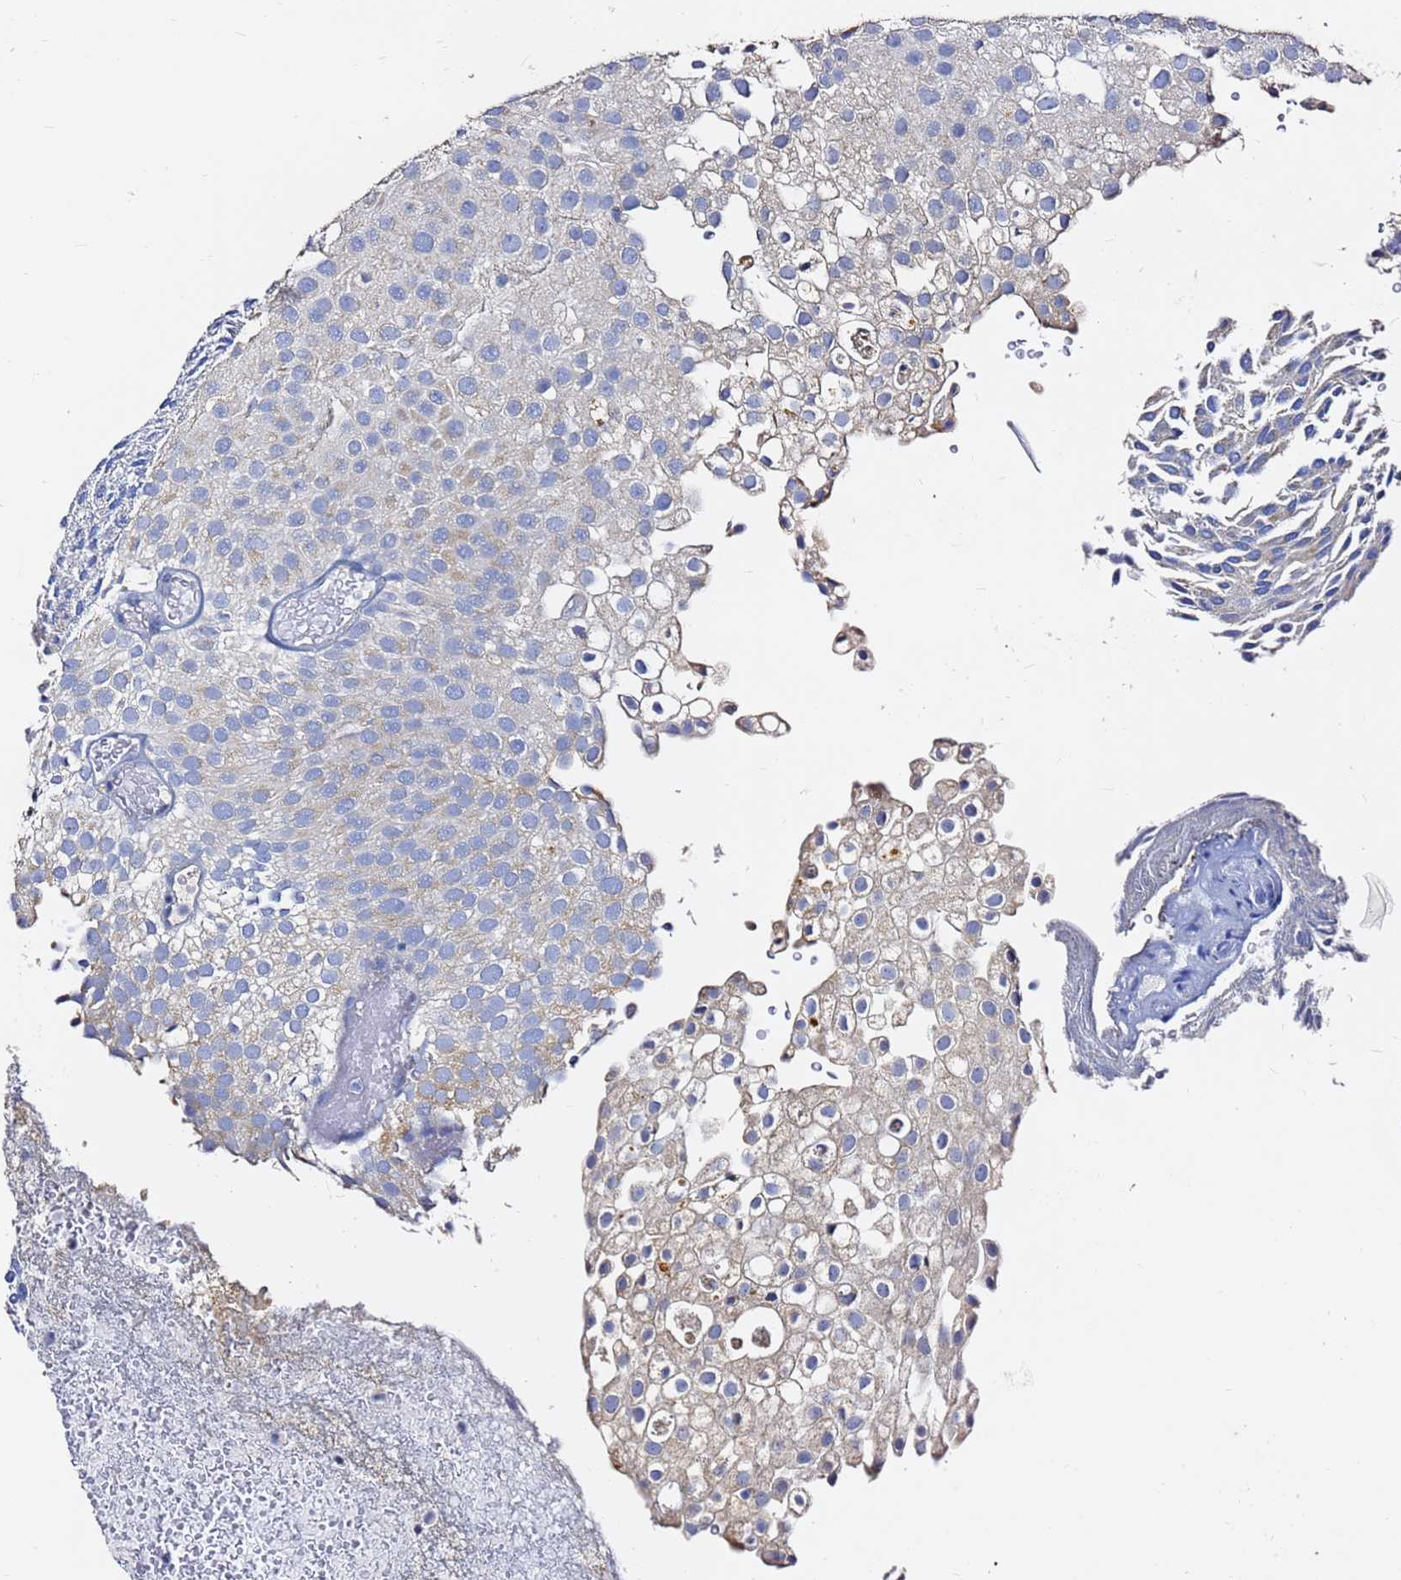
{"staining": {"intensity": "negative", "quantity": "none", "location": "none"}, "tissue": "urothelial cancer", "cell_type": "Tumor cells", "image_type": "cancer", "snomed": [{"axis": "morphology", "description": "Urothelial carcinoma, Low grade"}, {"axis": "topography", "description": "Urinary bladder"}], "caption": "Immunohistochemical staining of human low-grade urothelial carcinoma exhibits no significant positivity in tumor cells.", "gene": "FAM183A", "patient": {"sex": "male", "age": 78}}